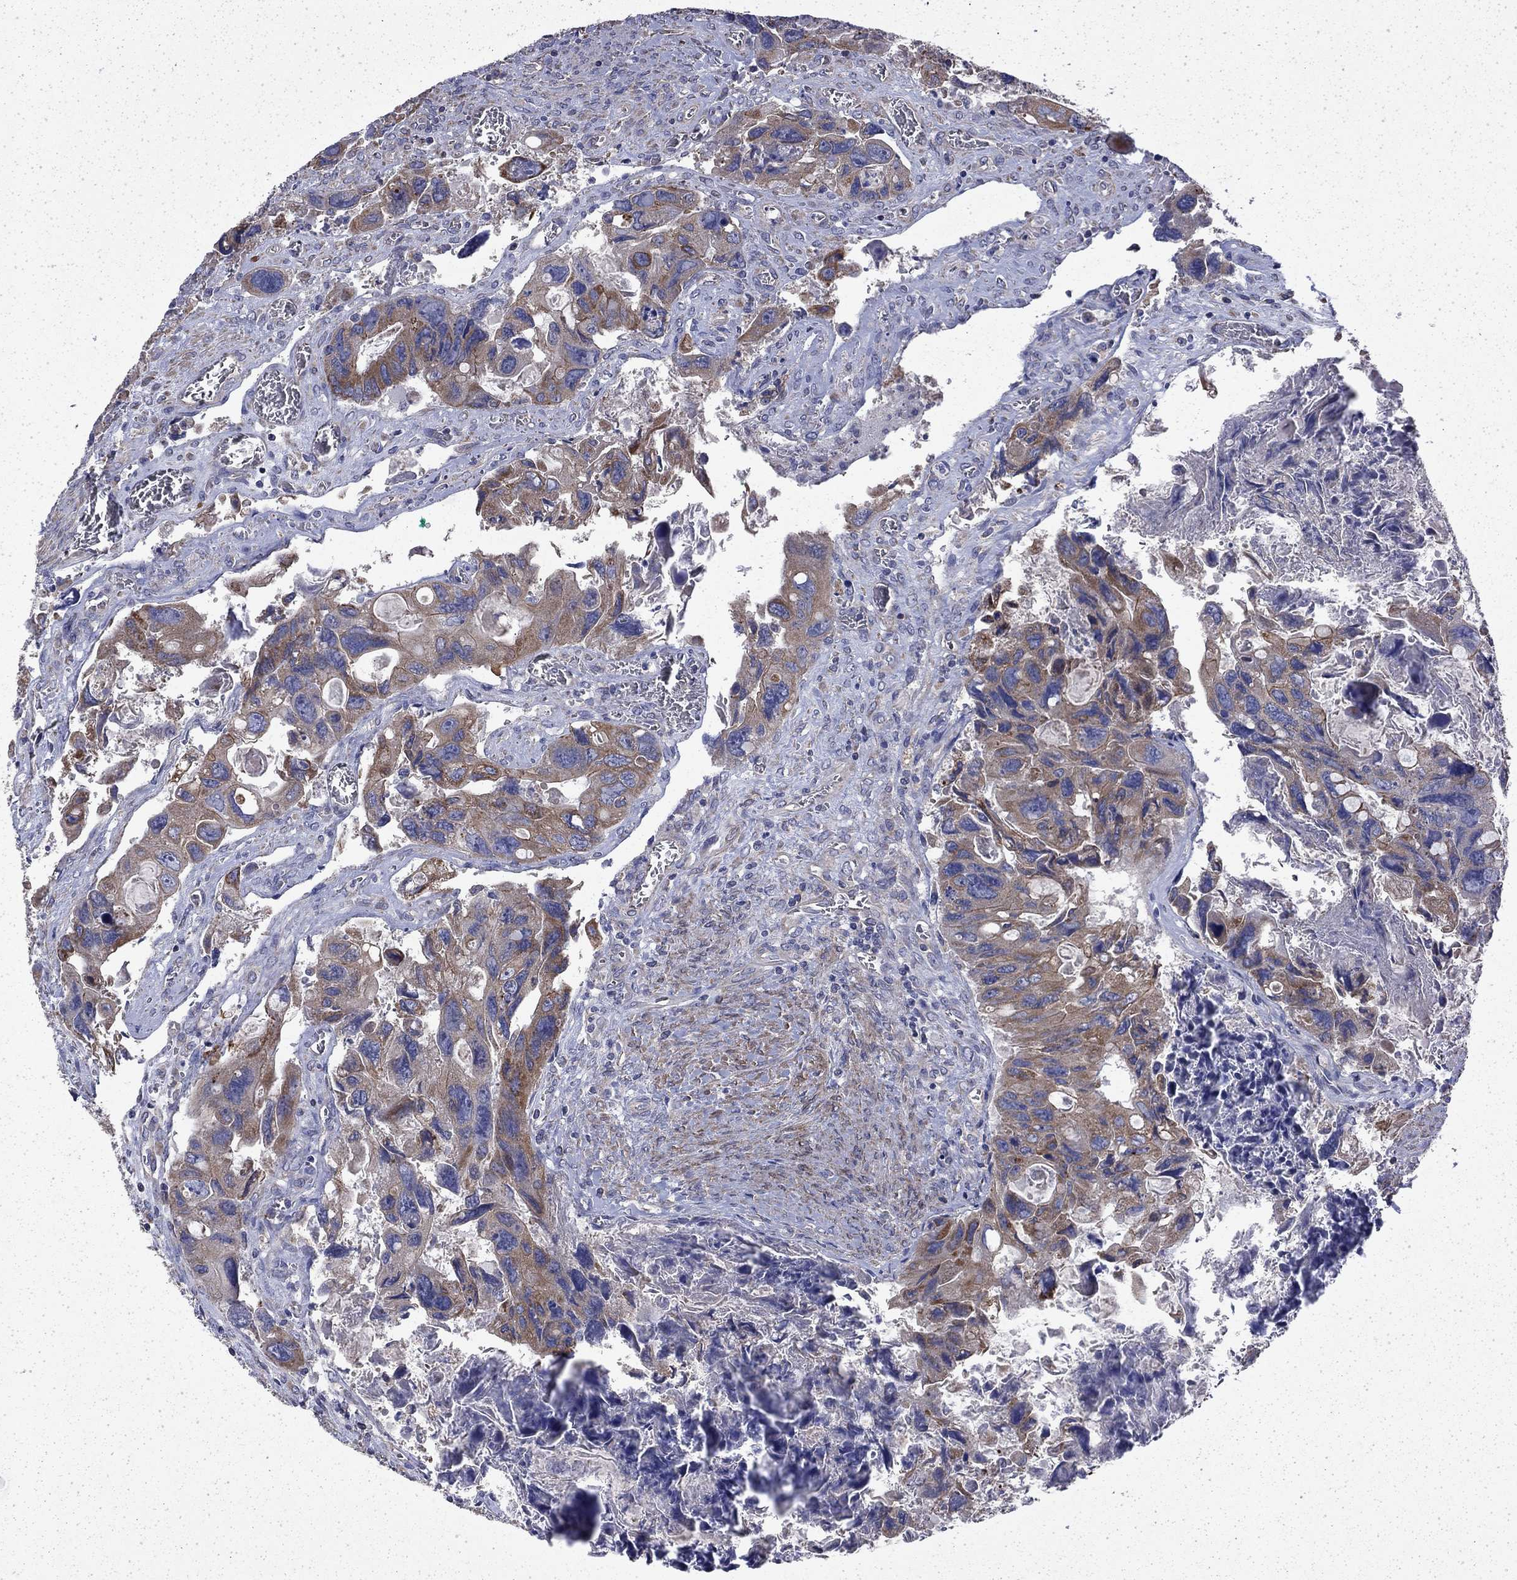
{"staining": {"intensity": "moderate", "quantity": "25%-75%", "location": "cytoplasmic/membranous"}, "tissue": "colorectal cancer", "cell_type": "Tumor cells", "image_type": "cancer", "snomed": [{"axis": "morphology", "description": "Adenocarcinoma, NOS"}, {"axis": "topography", "description": "Rectum"}], "caption": "A high-resolution image shows immunohistochemistry staining of colorectal adenocarcinoma, which displays moderate cytoplasmic/membranous staining in approximately 25%-75% of tumor cells.", "gene": "DTNA", "patient": {"sex": "male", "age": 62}}